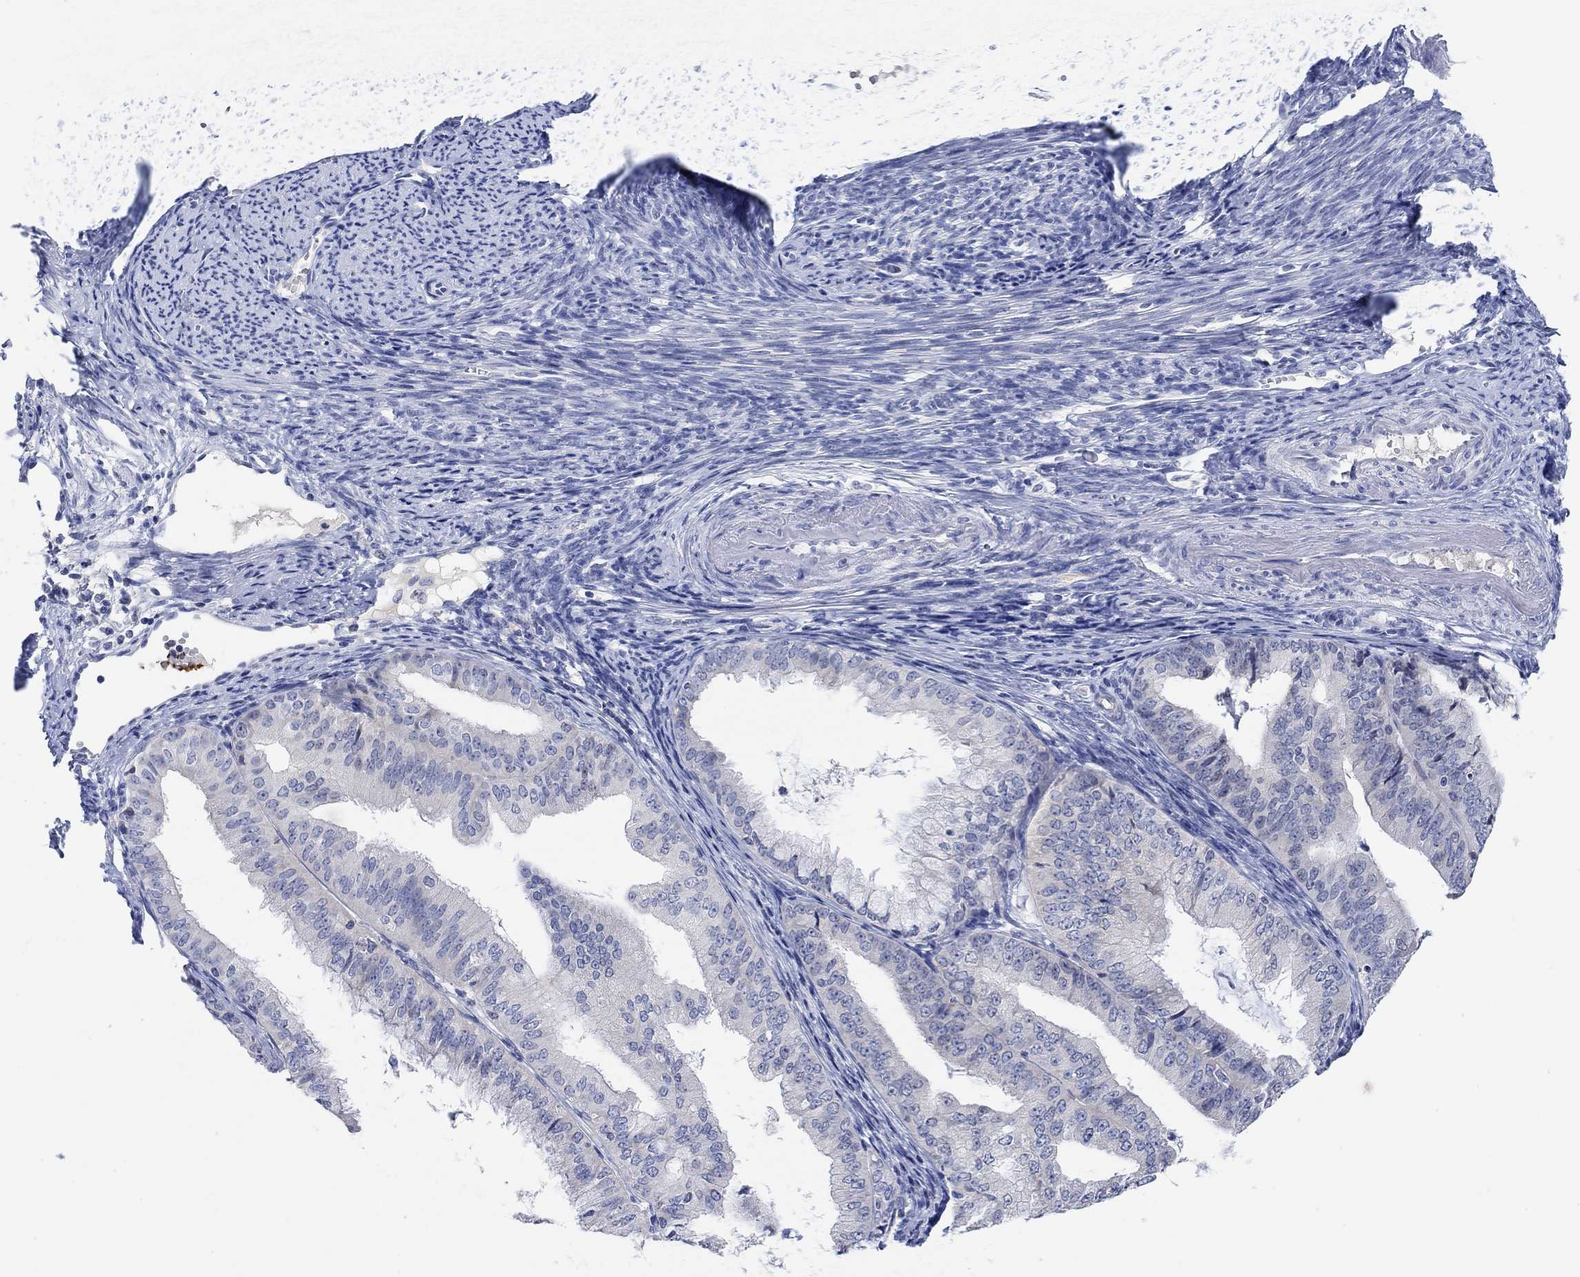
{"staining": {"intensity": "negative", "quantity": "none", "location": "none"}, "tissue": "endometrial cancer", "cell_type": "Tumor cells", "image_type": "cancer", "snomed": [{"axis": "morphology", "description": "Adenocarcinoma, NOS"}, {"axis": "topography", "description": "Endometrium"}], "caption": "A high-resolution image shows immunohistochemistry staining of endometrial adenocarcinoma, which reveals no significant expression in tumor cells.", "gene": "ATP6V1E2", "patient": {"sex": "female", "age": 63}}